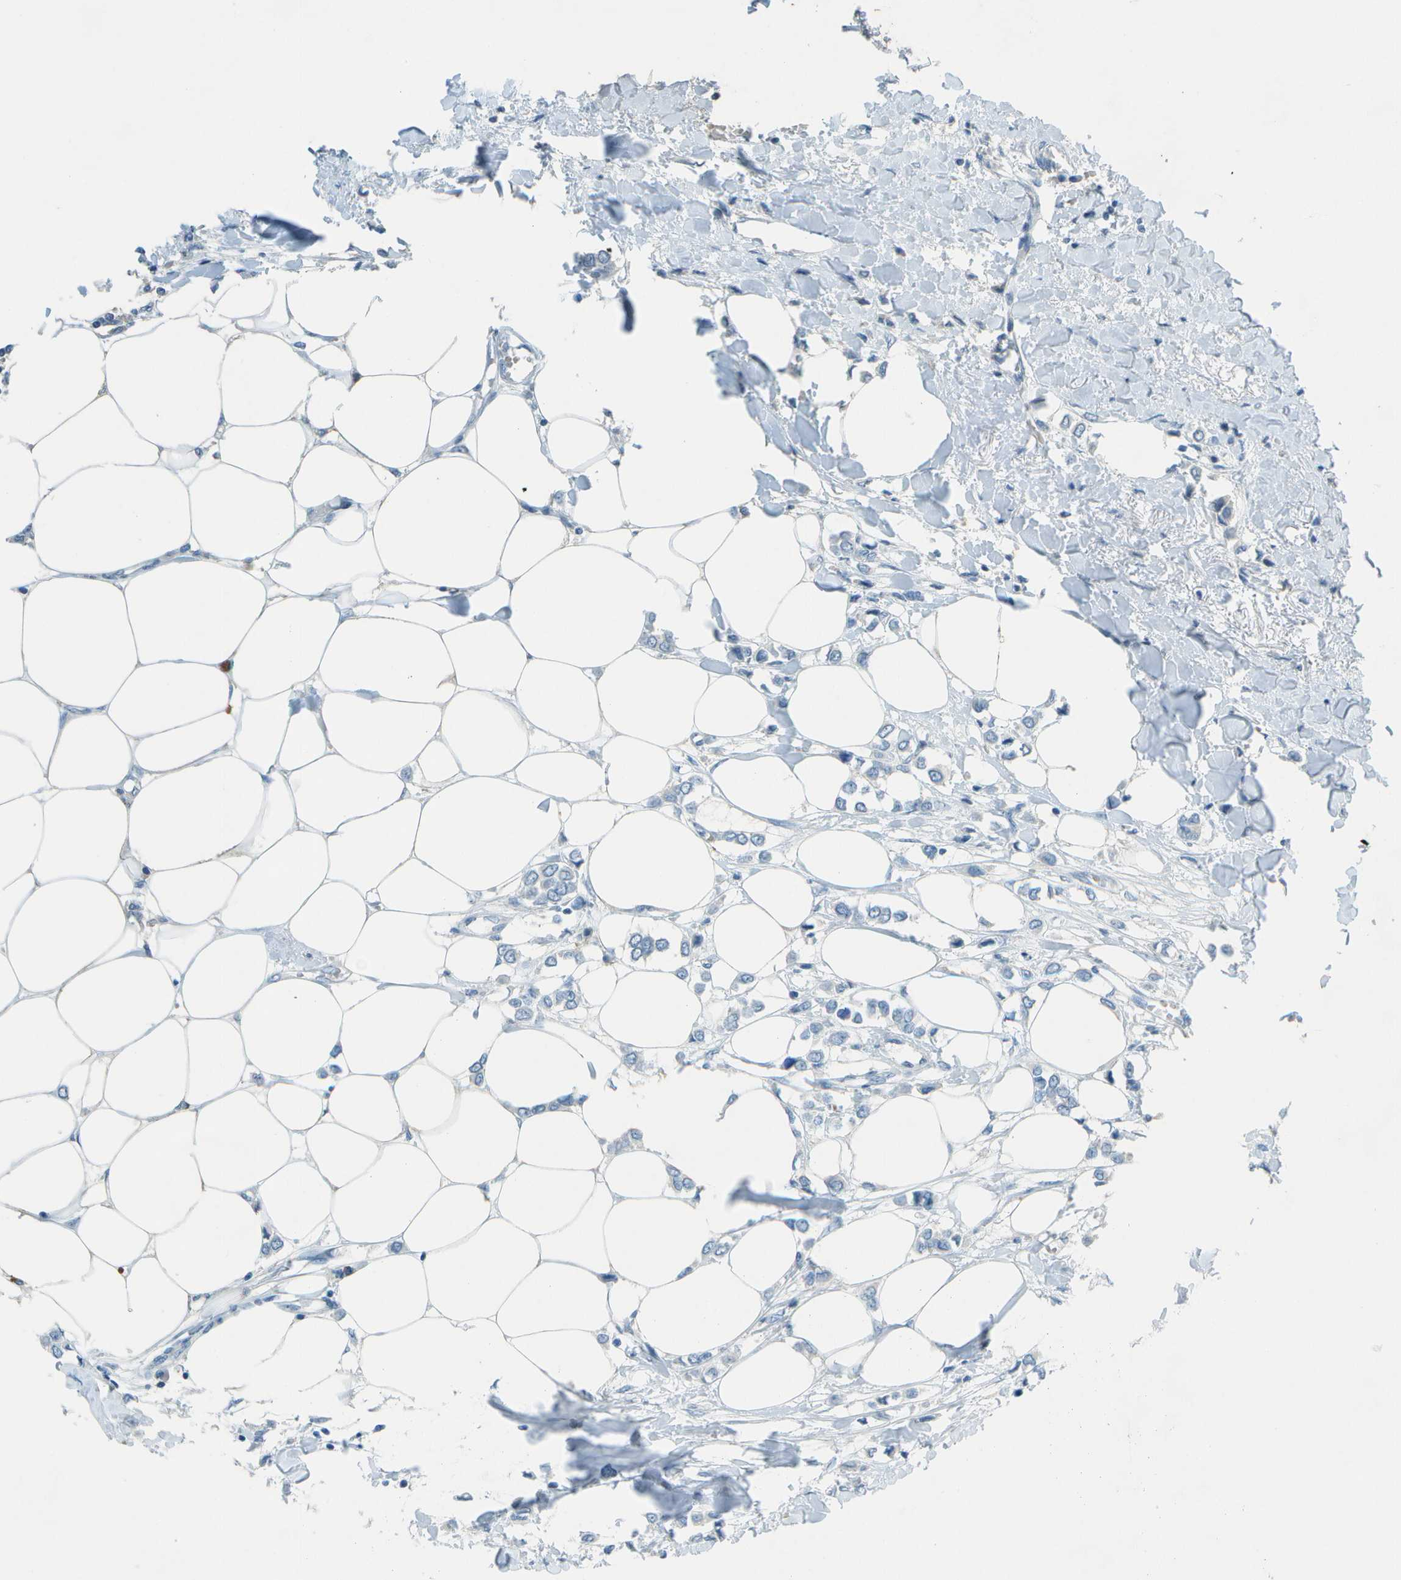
{"staining": {"intensity": "negative", "quantity": "none", "location": "none"}, "tissue": "breast cancer", "cell_type": "Tumor cells", "image_type": "cancer", "snomed": [{"axis": "morphology", "description": "Lobular carcinoma"}, {"axis": "topography", "description": "Breast"}], "caption": "This is an immunohistochemistry (IHC) photomicrograph of human breast cancer. There is no positivity in tumor cells.", "gene": "LGI2", "patient": {"sex": "female", "age": 51}}